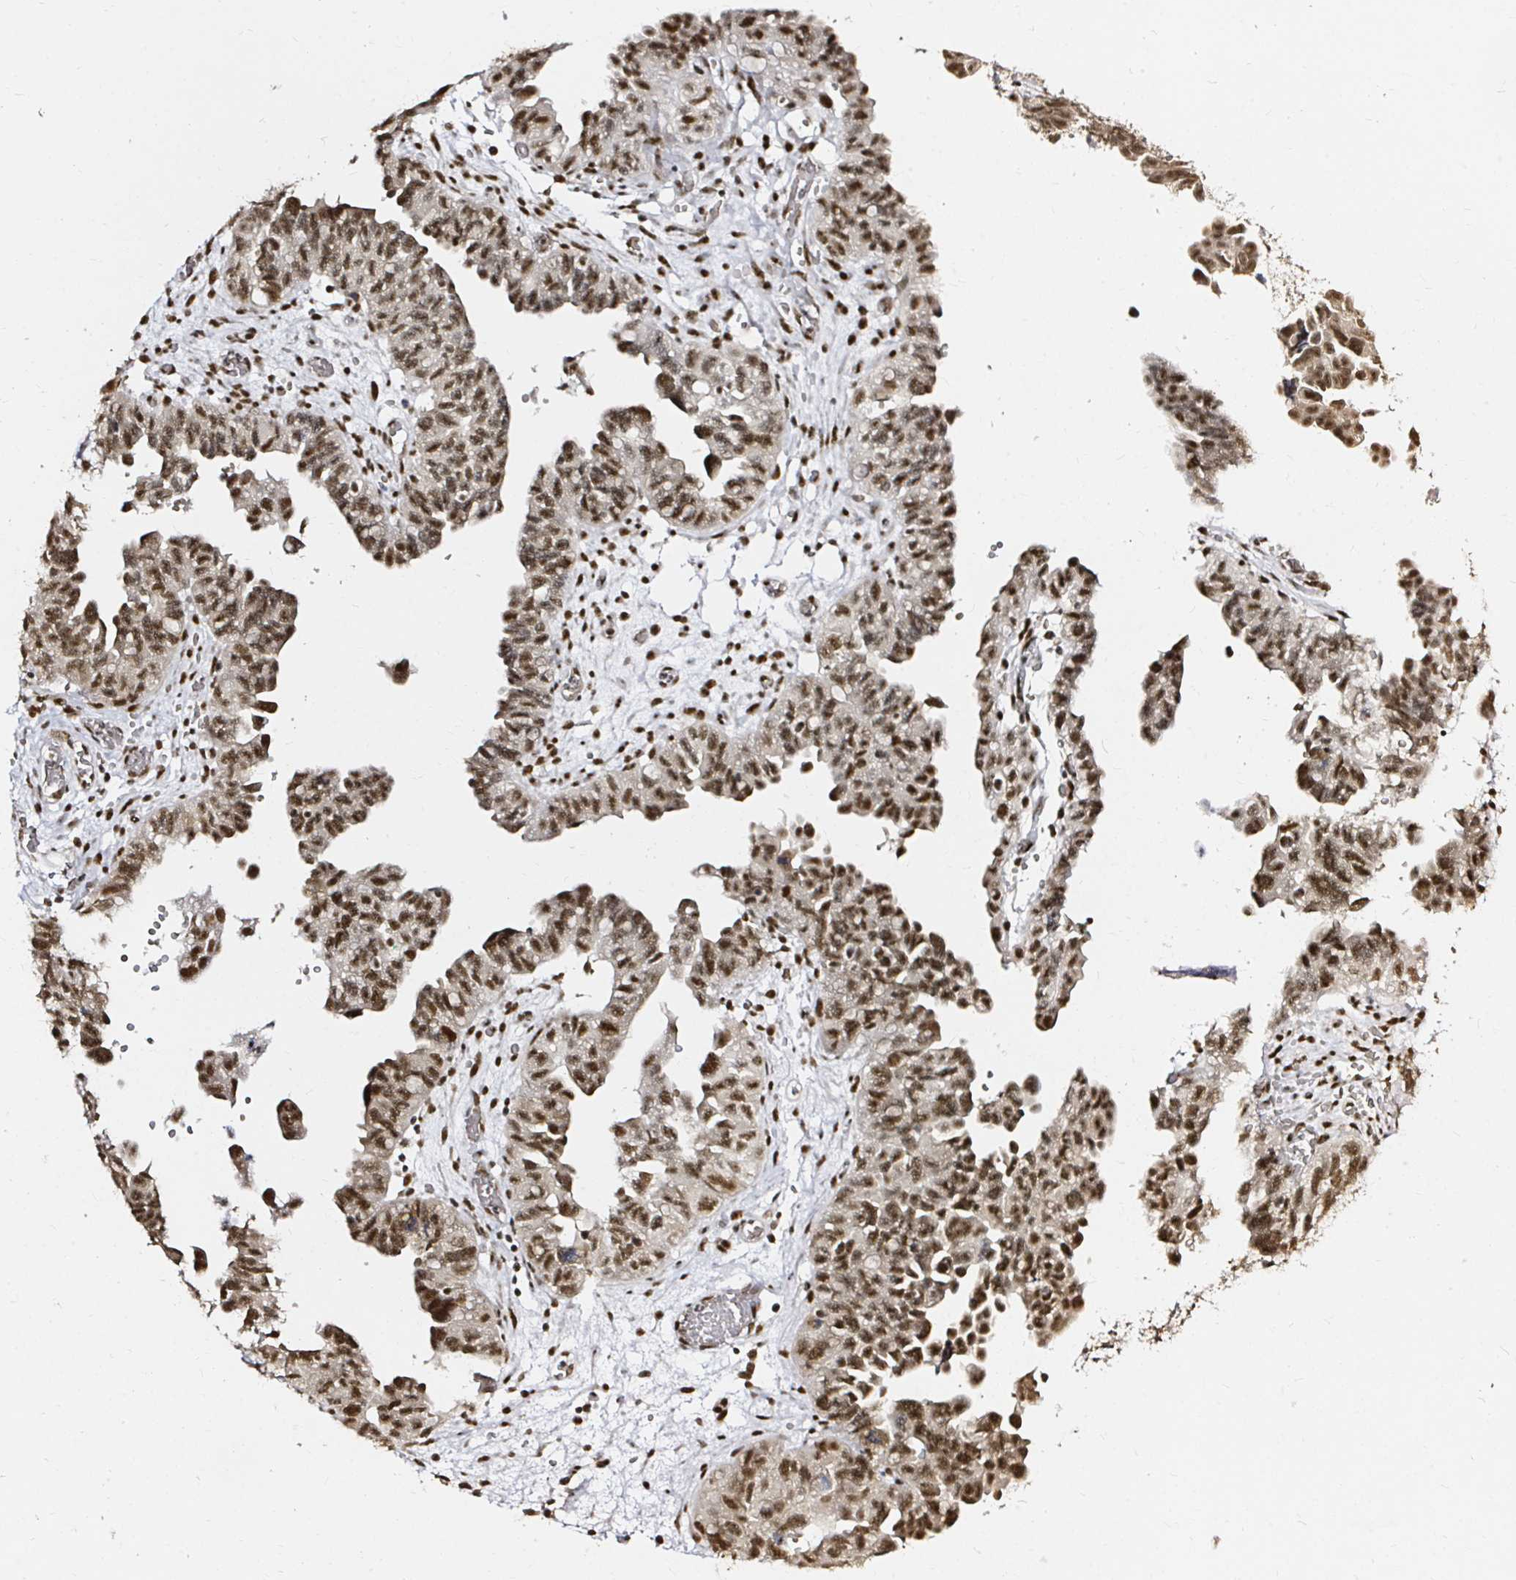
{"staining": {"intensity": "strong", "quantity": ">75%", "location": "nuclear"}, "tissue": "ovarian cancer", "cell_type": "Tumor cells", "image_type": "cancer", "snomed": [{"axis": "morphology", "description": "Cystadenocarcinoma, serous, NOS"}, {"axis": "topography", "description": "Ovary"}], "caption": "Serous cystadenocarcinoma (ovarian) stained with immunohistochemistry displays strong nuclear positivity in about >75% of tumor cells.", "gene": "SNRPC", "patient": {"sex": "female", "age": 64}}